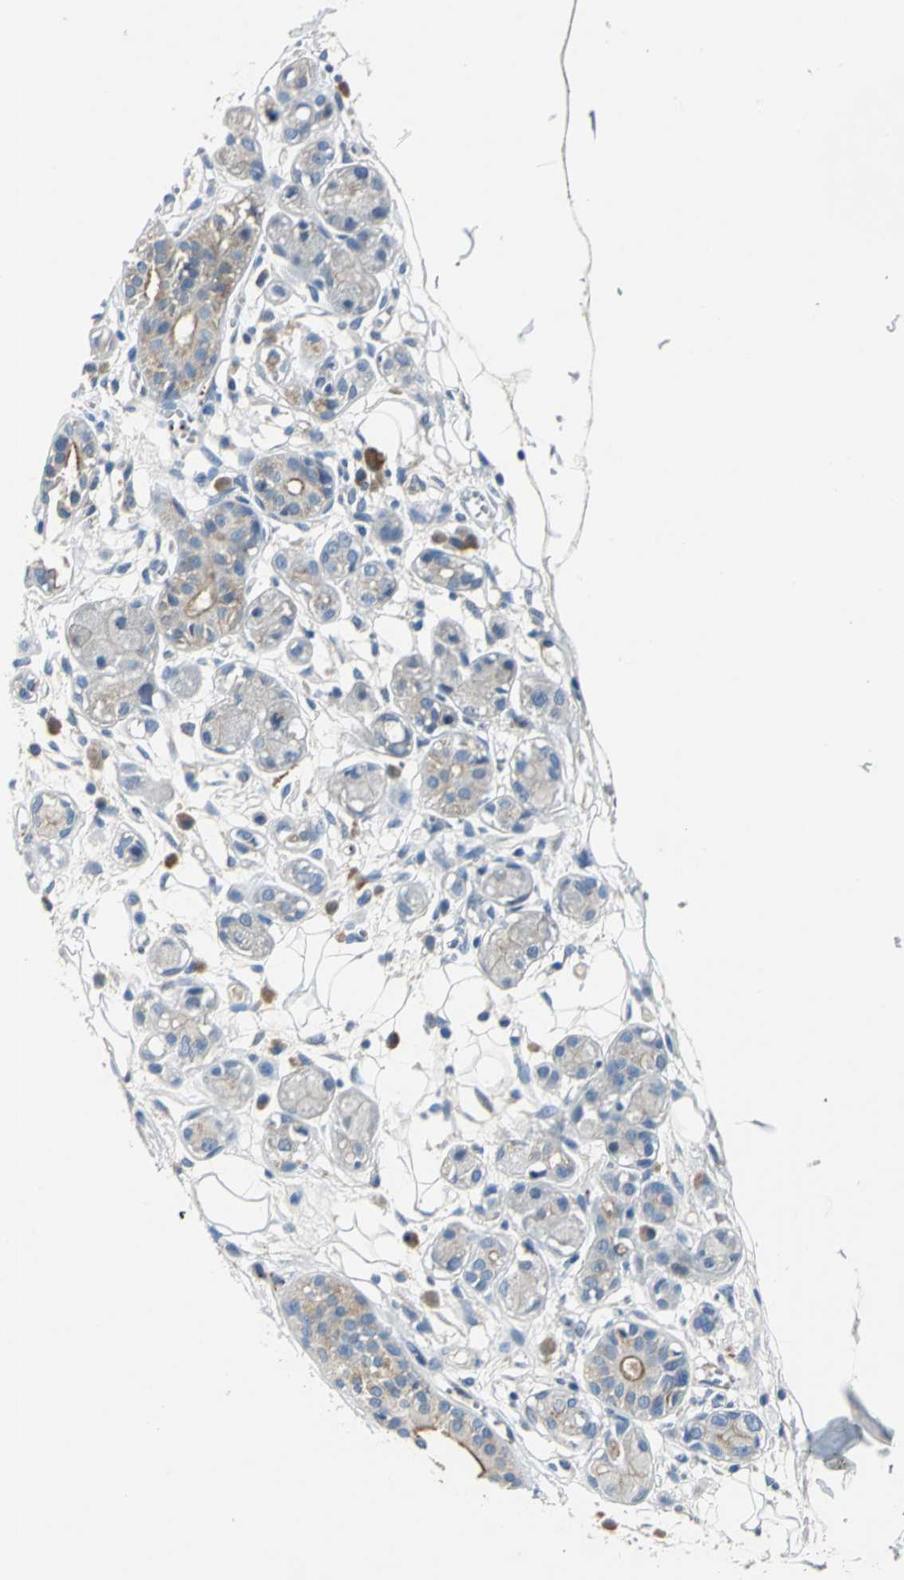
{"staining": {"intensity": "negative", "quantity": "none", "location": "none"}, "tissue": "adipose tissue", "cell_type": "Adipocytes", "image_type": "normal", "snomed": [{"axis": "morphology", "description": "Normal tissue, NOS"}, {"axis": "morphology", "description": "Inflammation, NOS"}, {"axis": "topography", "description": "Vascular tissue"}, {"axis": "topography", "description": "Salivary gland"}], "caption": "DAB (3,3'-diaminobenzidine) immunohistochemical staining of unremarkable human adipose tissue reveals no significant positivity in adipocytes. (IHC, brightfield microscopy, high magnification).", "gene": "SELP", "patient": {"sex": "female", "age": 75}}